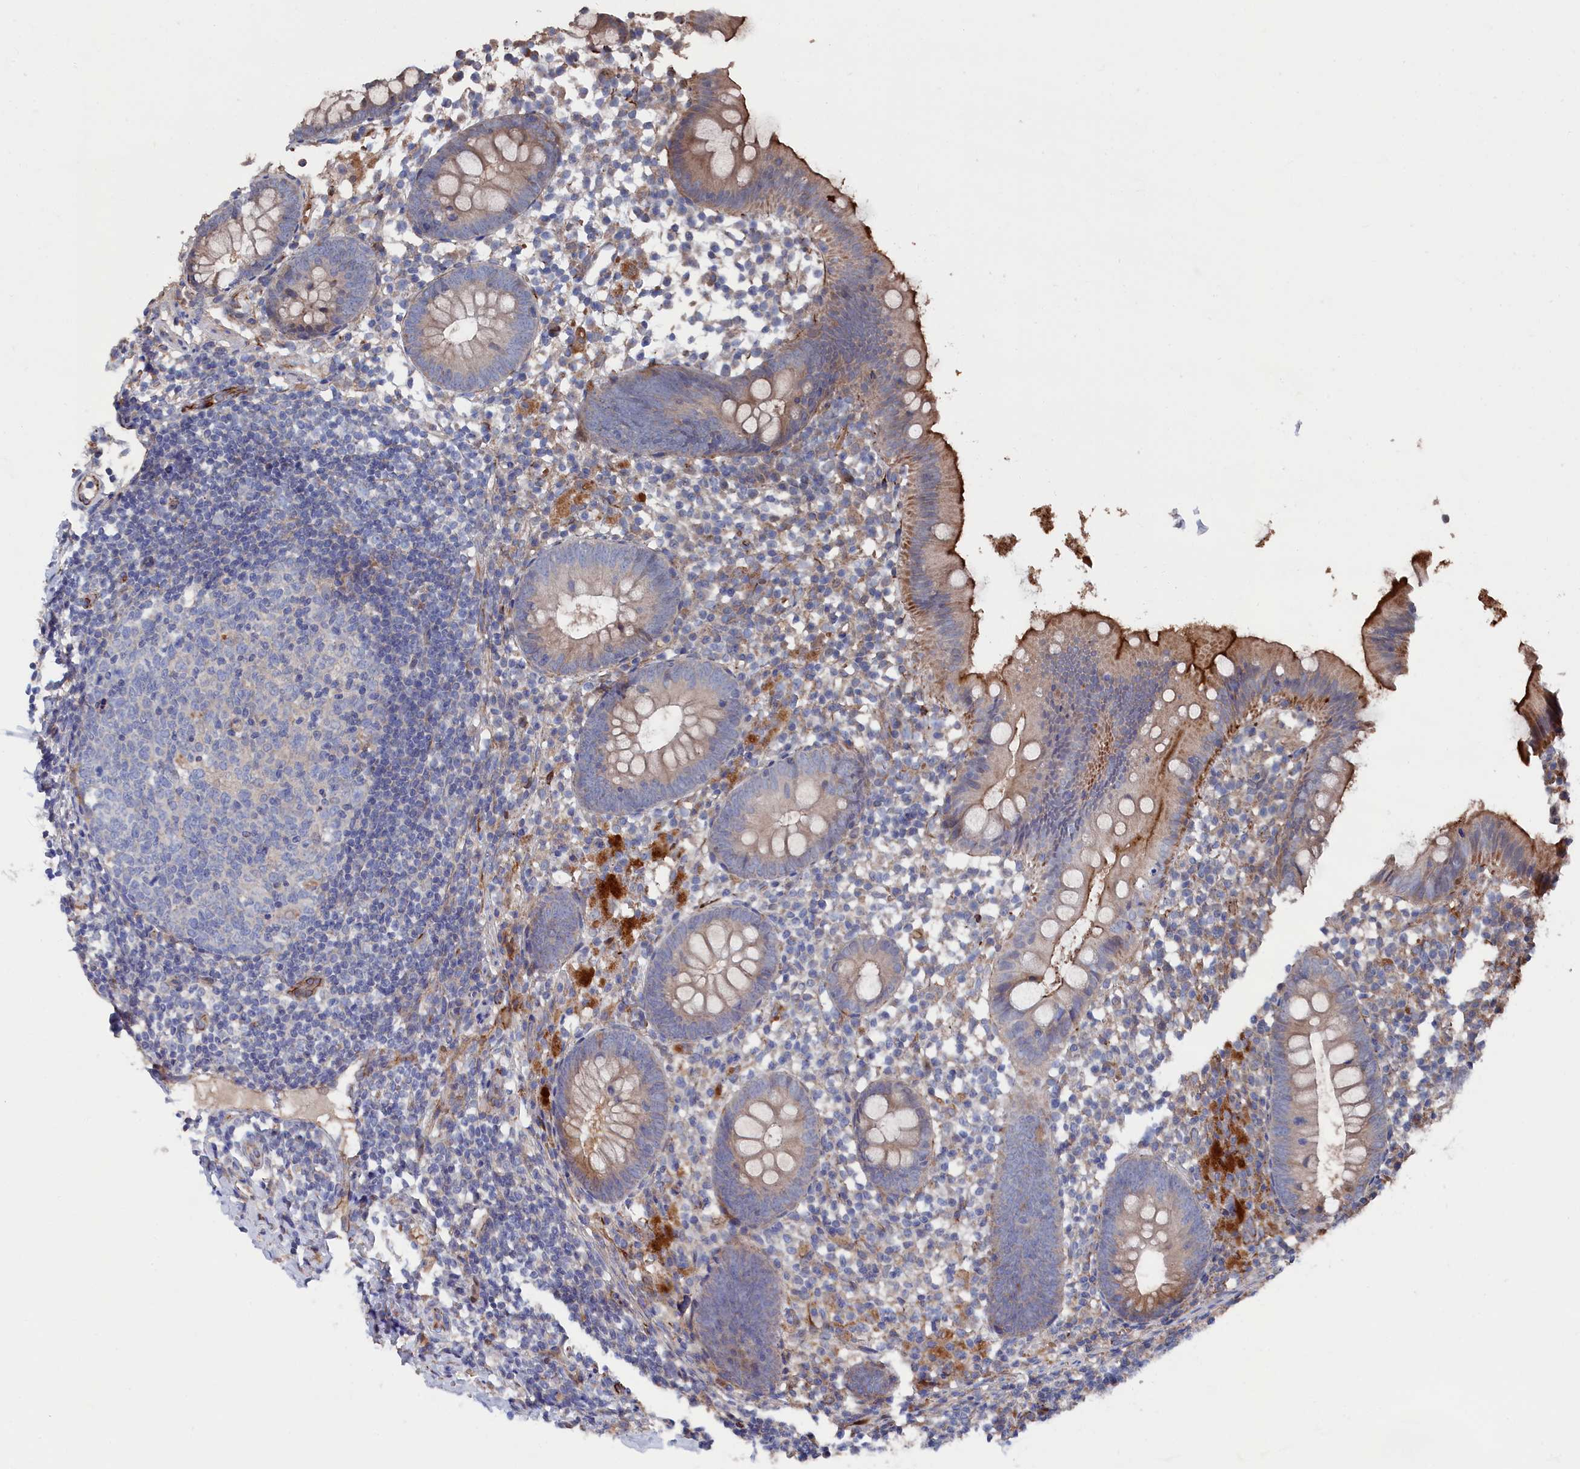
{"staining": {"intensity": "moderate", "quantity": "25%-75%", "location": "cytoplasmic/membranous"}, "tissue": "appendix", "cell_type": "Glandular cells", "image_type": "normal", "snomed": [{"axis": "morphology", "description": "Normal tissue, NOS"}, {"axis": "topography", "description": "Appendix"}], "caption": "Glandular cells show medium levels of moderate cytoplasmic/membranous positivity in approximately 25%-75% of cells in normal appendix. (DAB (3,3'-diaminobenzidine) IHC with brightfield microscopy, high magnification).", "gene": "SMG9", "patient": {"sex": "female", "age": 20}}